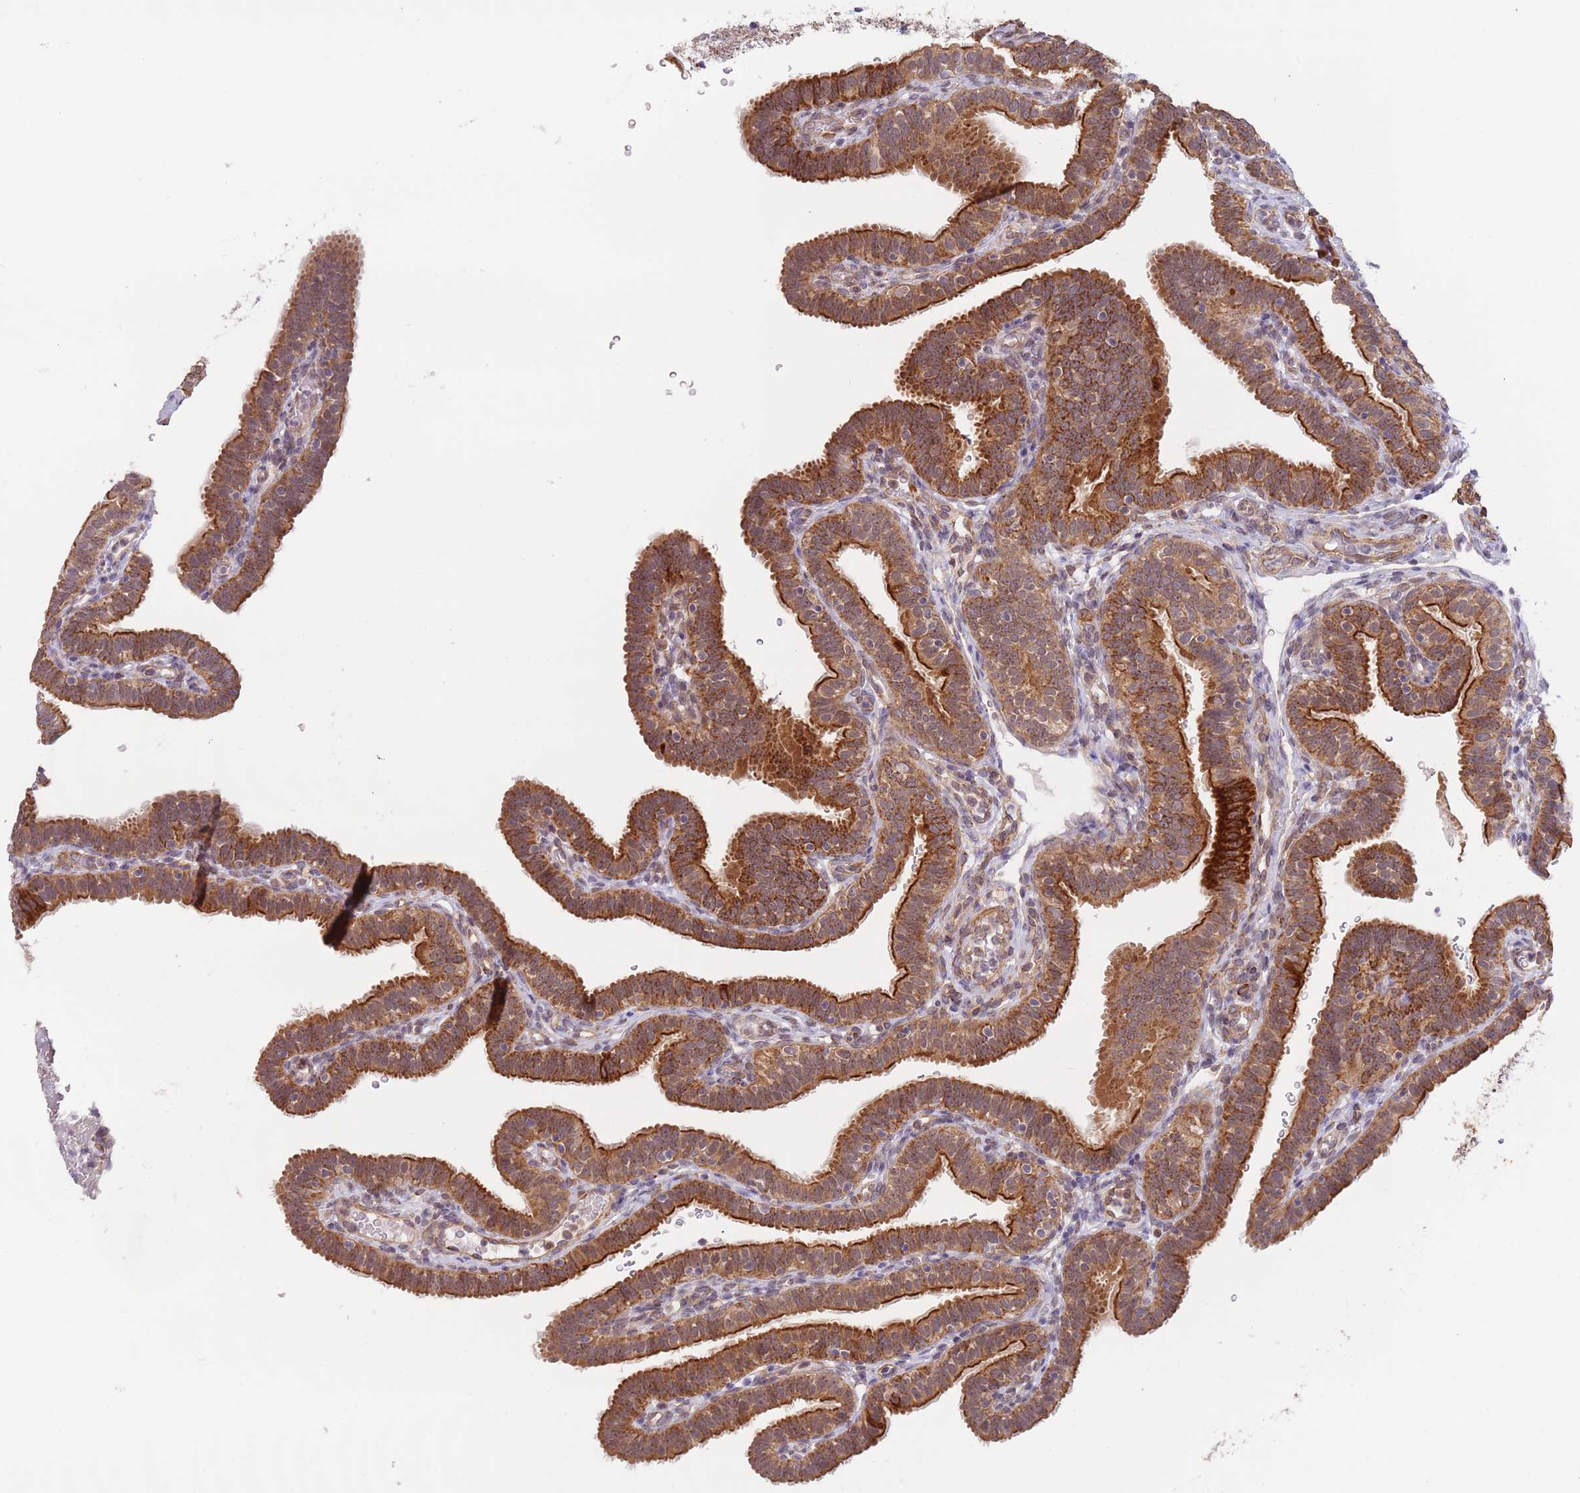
{"staining": {"intensity": "strong", "quantity": ">75%", "location": "cytoplasmic/membranous"}, "tissue": "fallopian tube", "cell_type": "Glandular cells", "image_type": "normal", "snomed": [{"axis": "morphology", "description": "Normal tissue, NOS"}, {"axis": "topography", "description": "Fallopian tube"}], "caption": "Brown immunohistochemical staining in normal human fallopian tube exhibits strong cytoplasmic/membranous positivity in approximately >75% of glandular cells.", "gene": "UQCC3", "patient": {"sex": "female", "age": 41}}